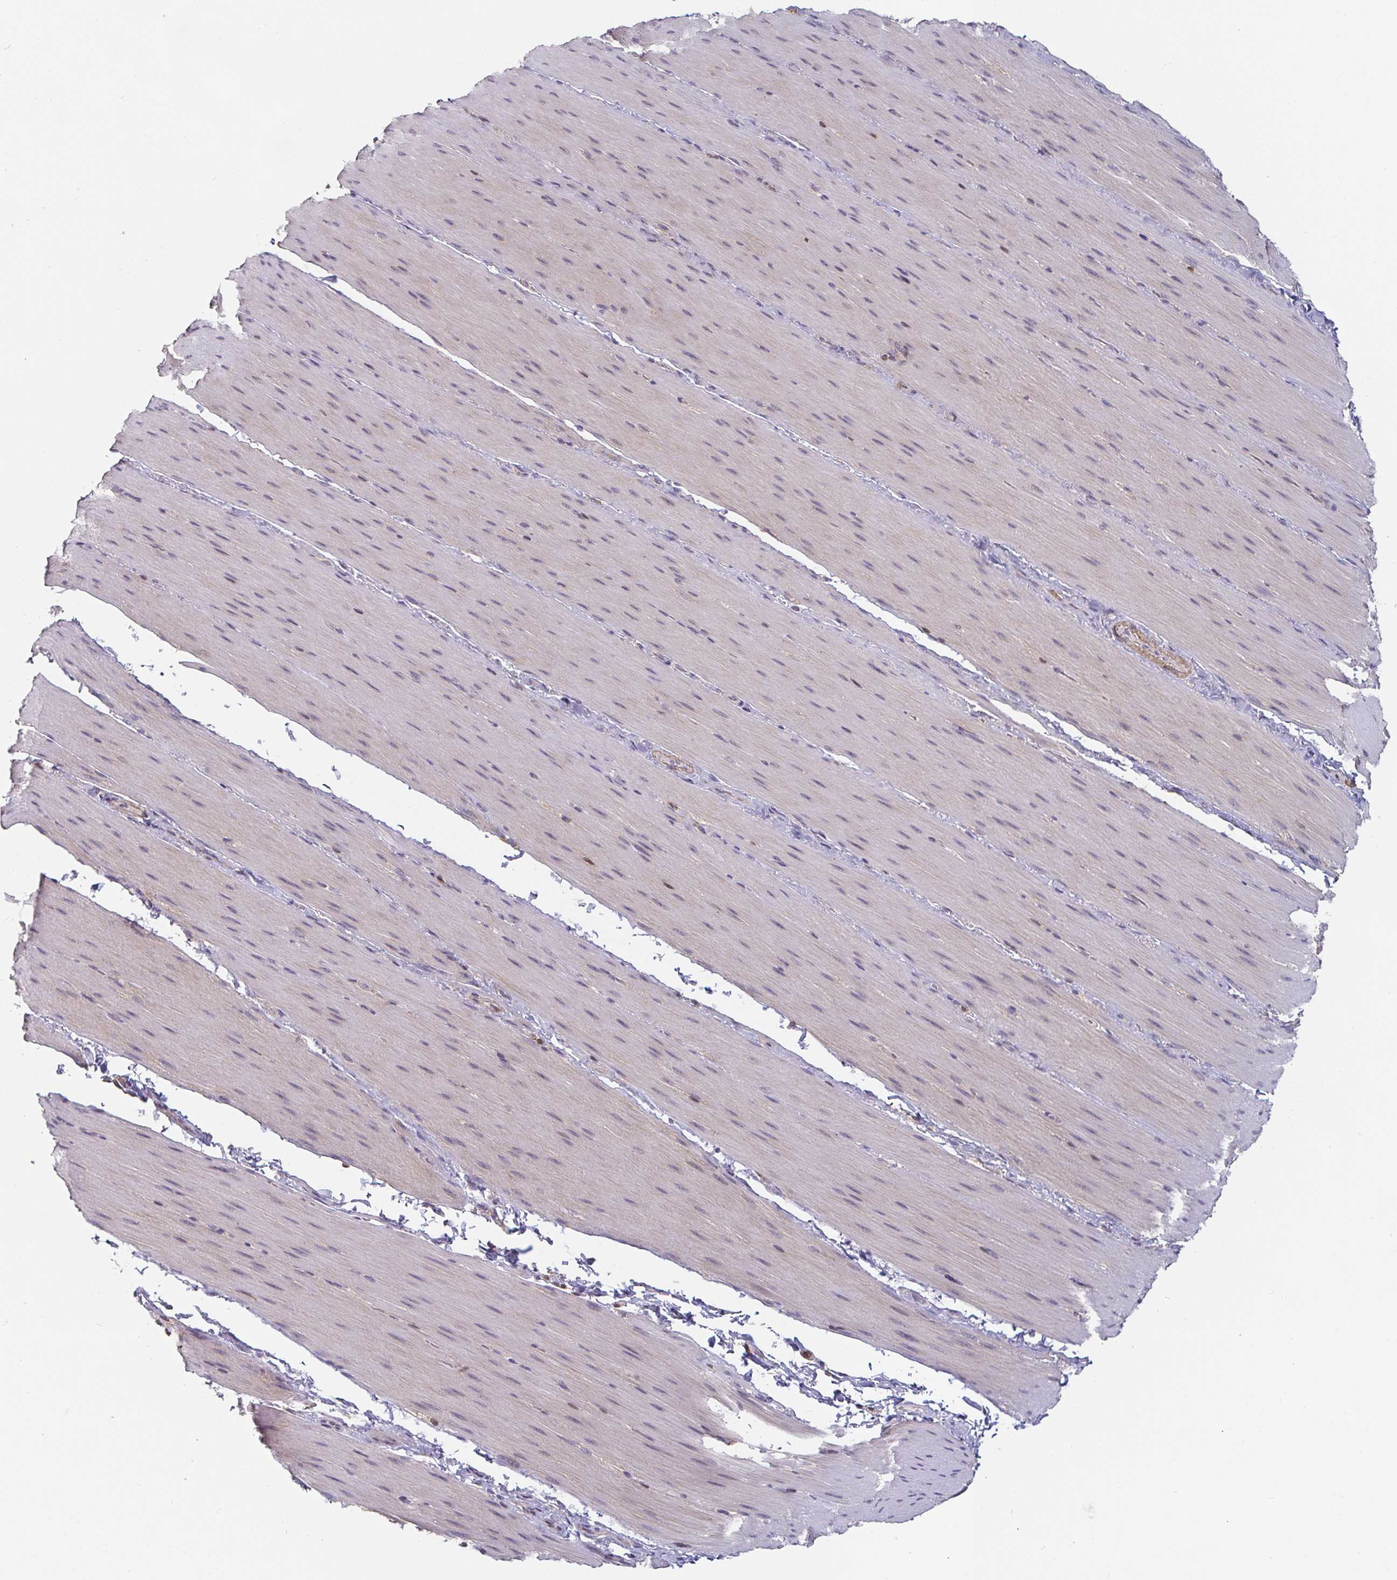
{"staining": {"intensity": "negative", "quantity": "none", "location": "none"}, "tissue": "smooth muscle", "cell_type": "Smooth muscle cells", "image_type": "normal", "snomed": [{"axis": "morphology", "description": "Normal tissue, NOS"}, {"axis": "topography", "description": "Smooth muscle"}, {"axis": "topography", "description": "Colon"}], "caption": "IHC photomicrograph of benign smooth muscle stained for a protein (brown), which reveals no expression in smooth muscle cells. Brightfield microscopy of IHC stained with DAB (3,3'-diaminobenzidine) (brown) and hematoxylin (blue), captured at high magnification.", "gene": "CDH18", "patient": {"sex": "male", "age": 73}}